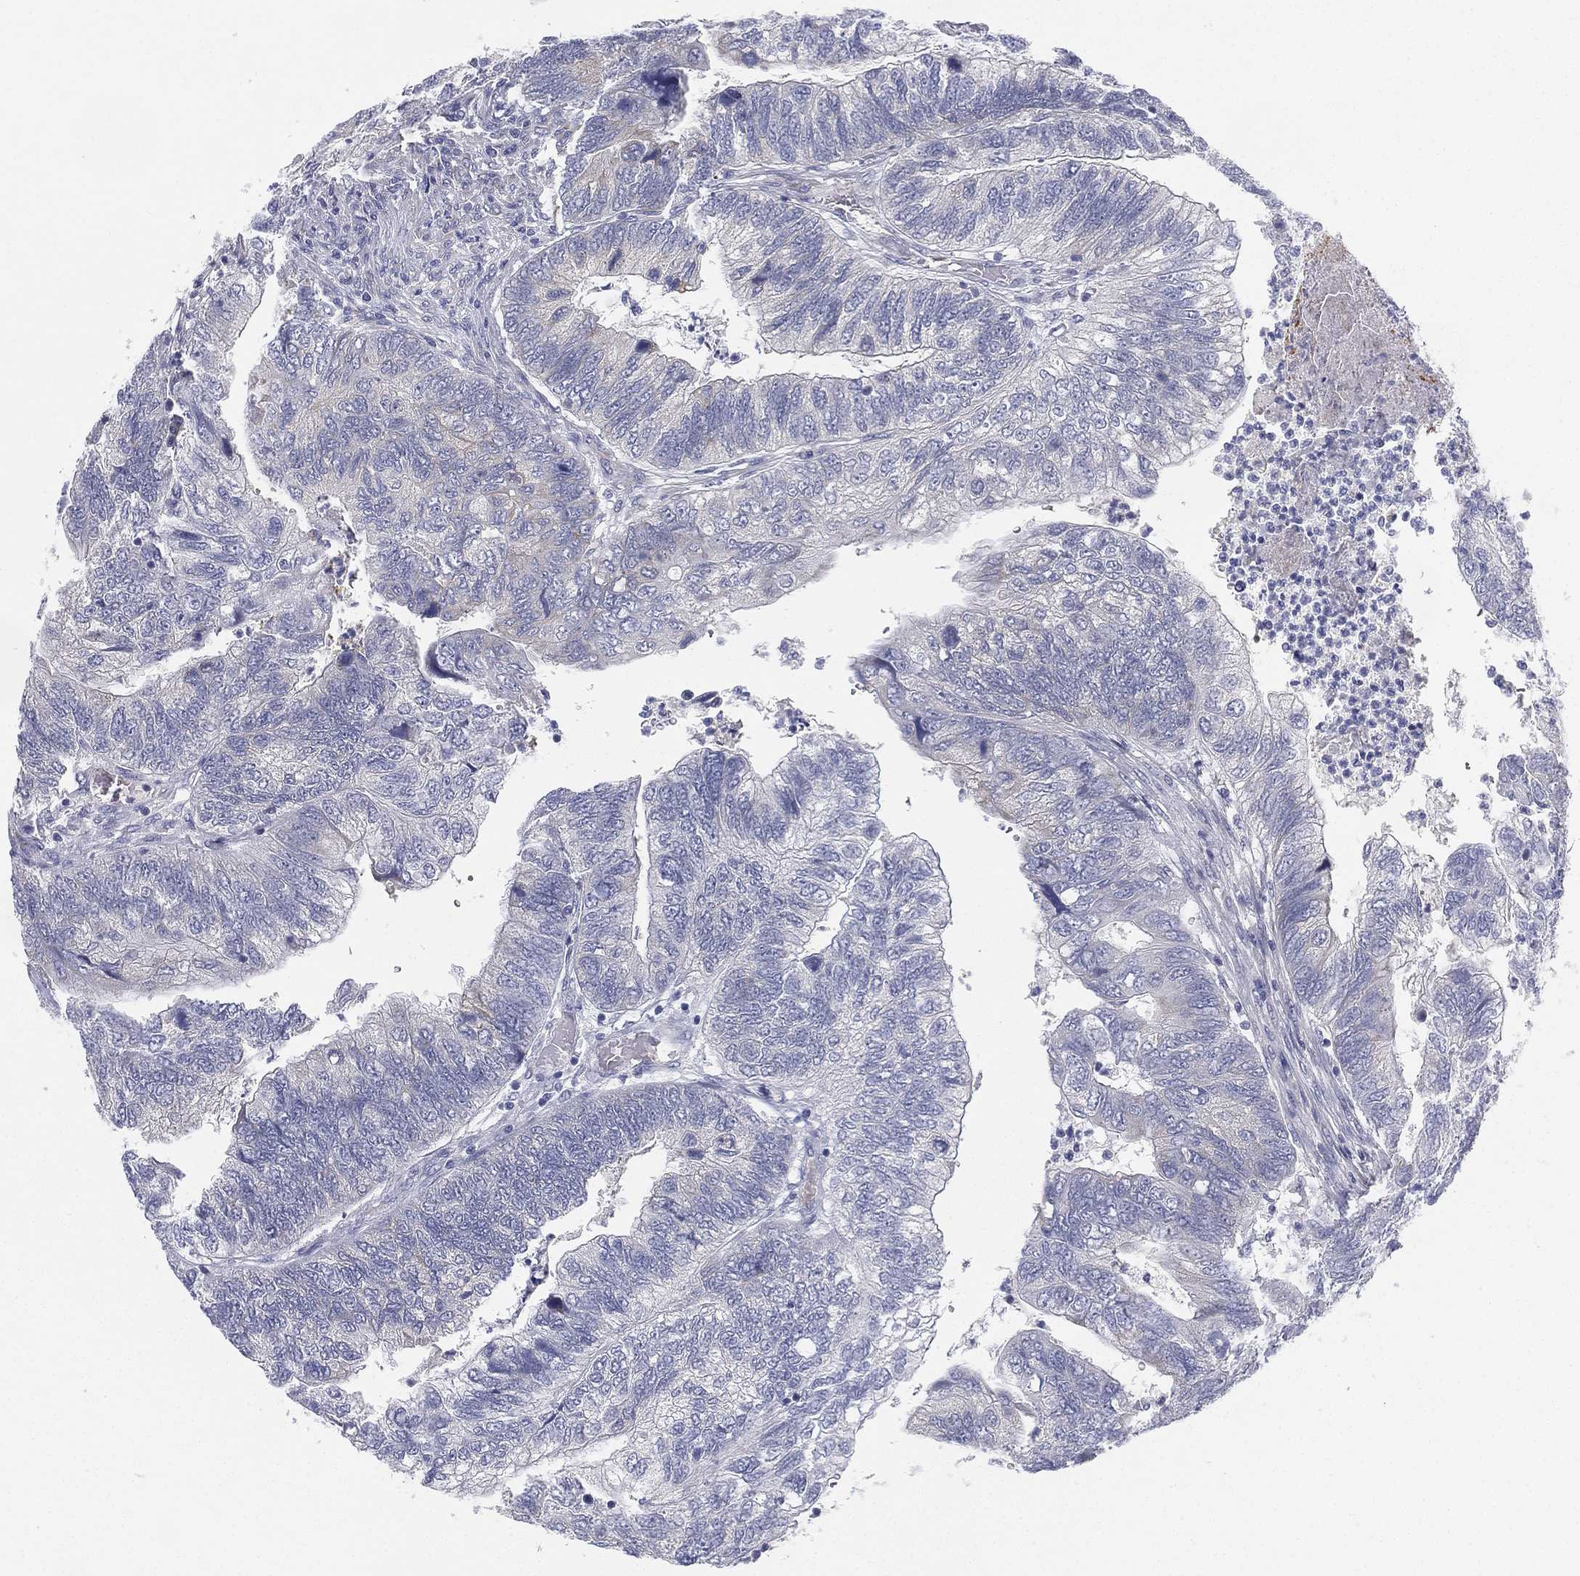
{"staining": {"intensity": "negative", "quantity": "none", "location": "none"}, "tissue": "colorectal cancer", "cell_type": "Tumor cells", "image_type": "cancer", "snomed": [{"axis": "morphology", "description": "Adenocarcinoma, NOS"}, {"axis": "topography", "description": "Colon"}], "caption": "Immunohistochemistry image of neoplastic tissue: adenocarcinoma (colorectal) stained with DAB (3,3'-diaminobenzidine) shows no significant protein positivity in tumor cells. (DAB (3,3'-diaminobenzidine) IHC with hematoxylin counter stain).", "gene": "HEATR4", "patient": {"sex": "female", "age": 67}}